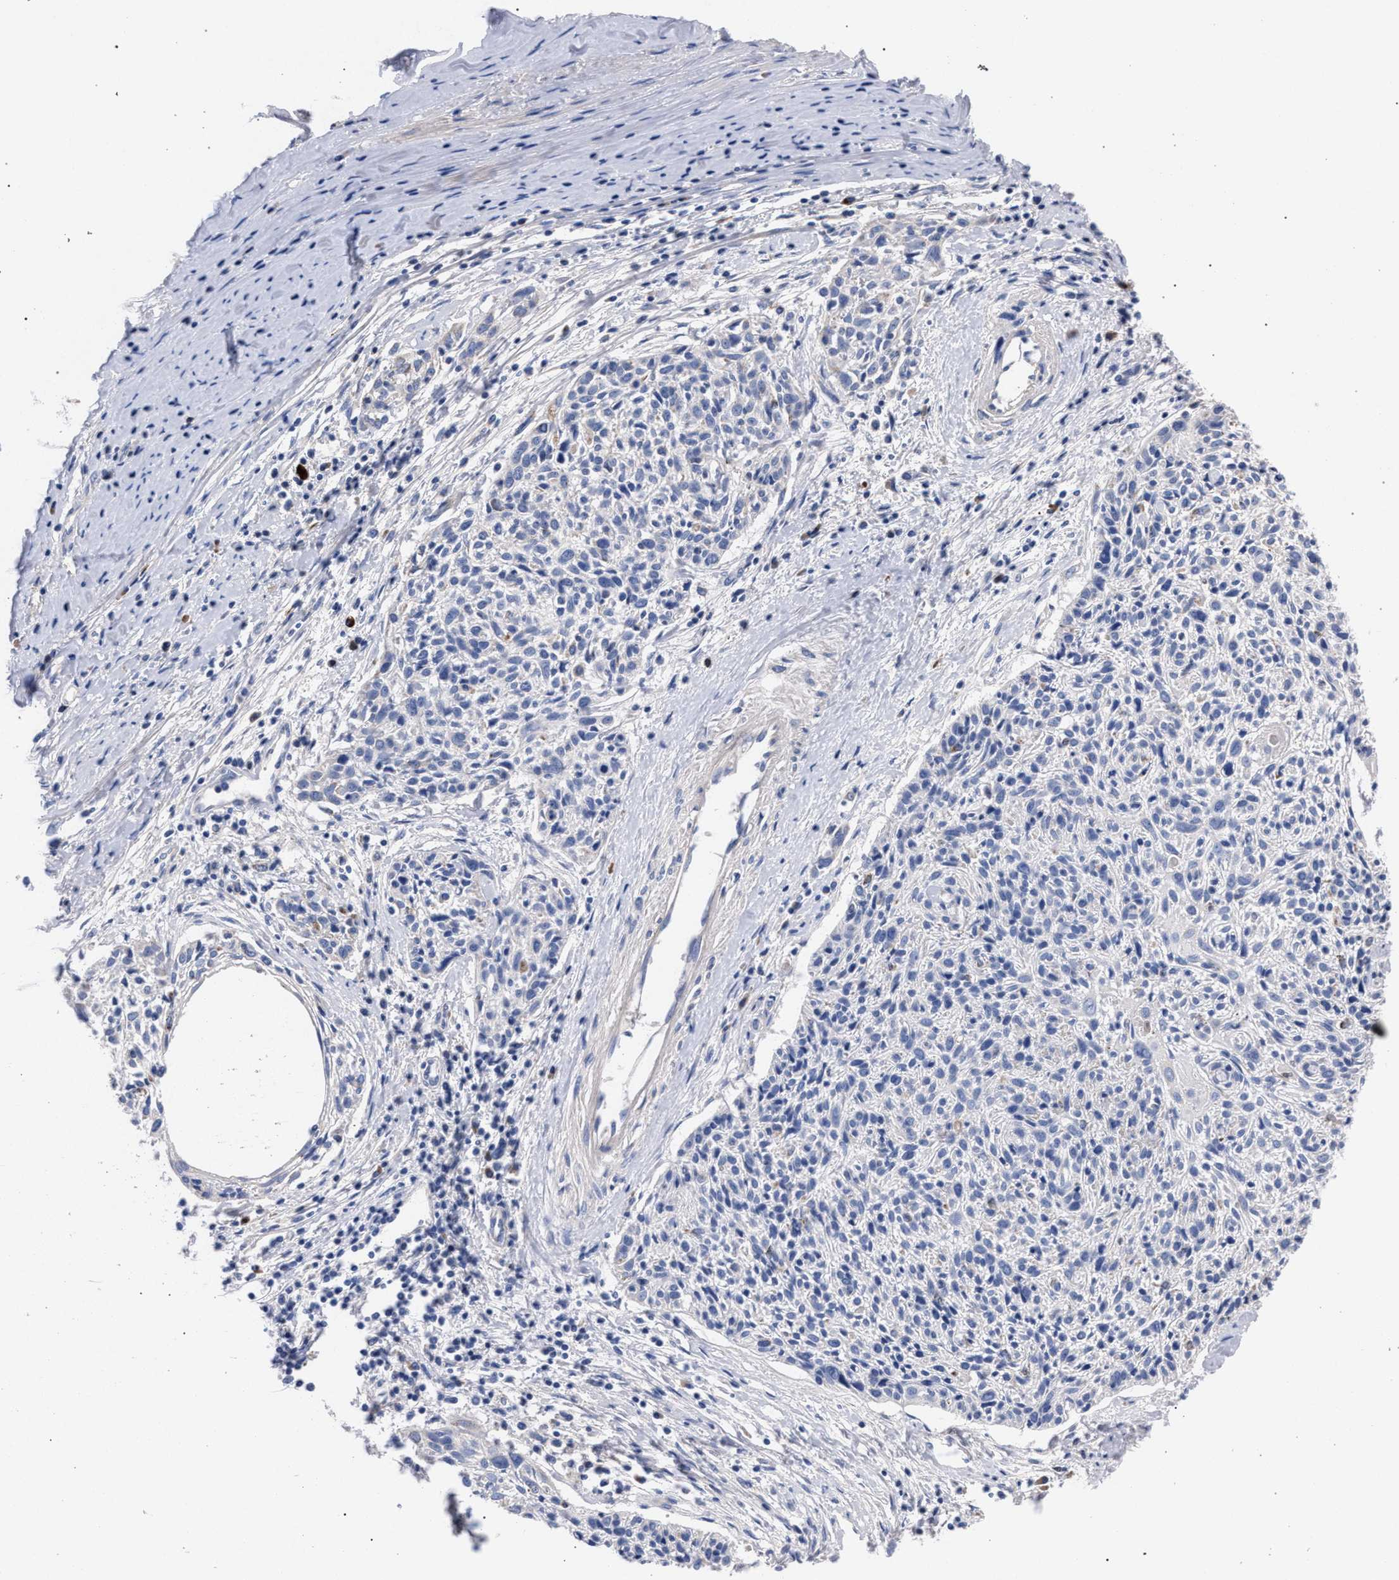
{"staining": {"intensity": "negative", "quantity": "none", "location": "none"}, "tissue": "cervical cancer", "cell_type": "Tumor cells", "image_type": "cancer", "snomed": [{"axis": "morphology", "description": "Squamous cell carcinoma, NOS"}, {"axis": "topography", "description": "Cervix"}], "caption": "Photomicrograph shows no significant protein expression in tumor cells of cervical squamous cell carcinoma.", "gene": "ACOX1", "patient": {"sex": "female", "age": 51}}